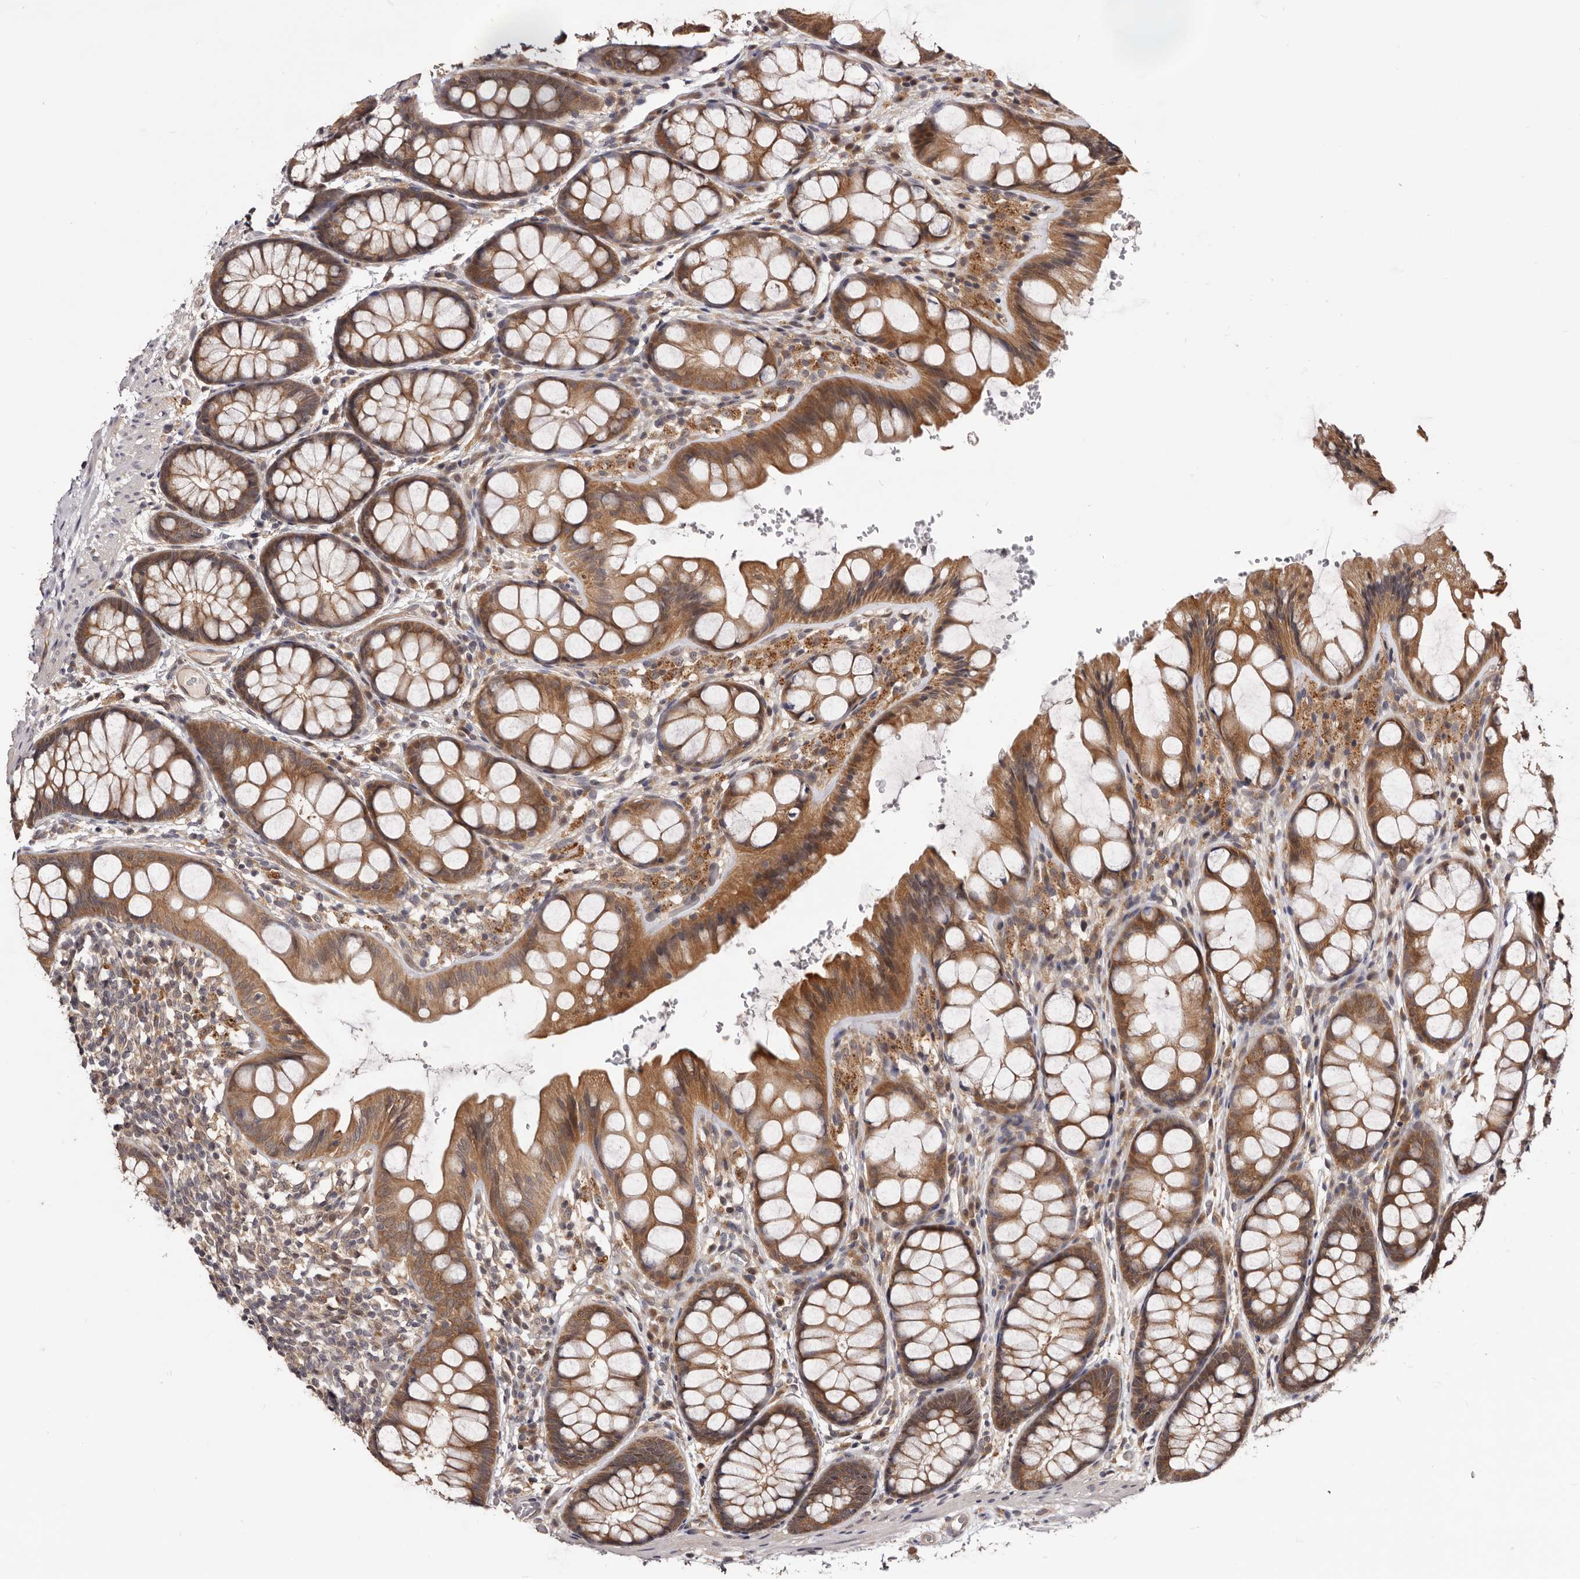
{"staining": {"intensity": "negative", "quantity": "none", "location": "none"}, "tissue": "colon", "cell_type": "Endothelial cells", "image_type": "normal", "snomed": [{"axis": "morphology", "description": "Normal tissue, NOS"}, {"axis": "topography", "description": "Colon"}], "caption": "Colon stained for a protein using IHC demonstrates no expression endothelial cells.", "gene": "MDP1", "patient": {"sex": "male", "age": 47}}